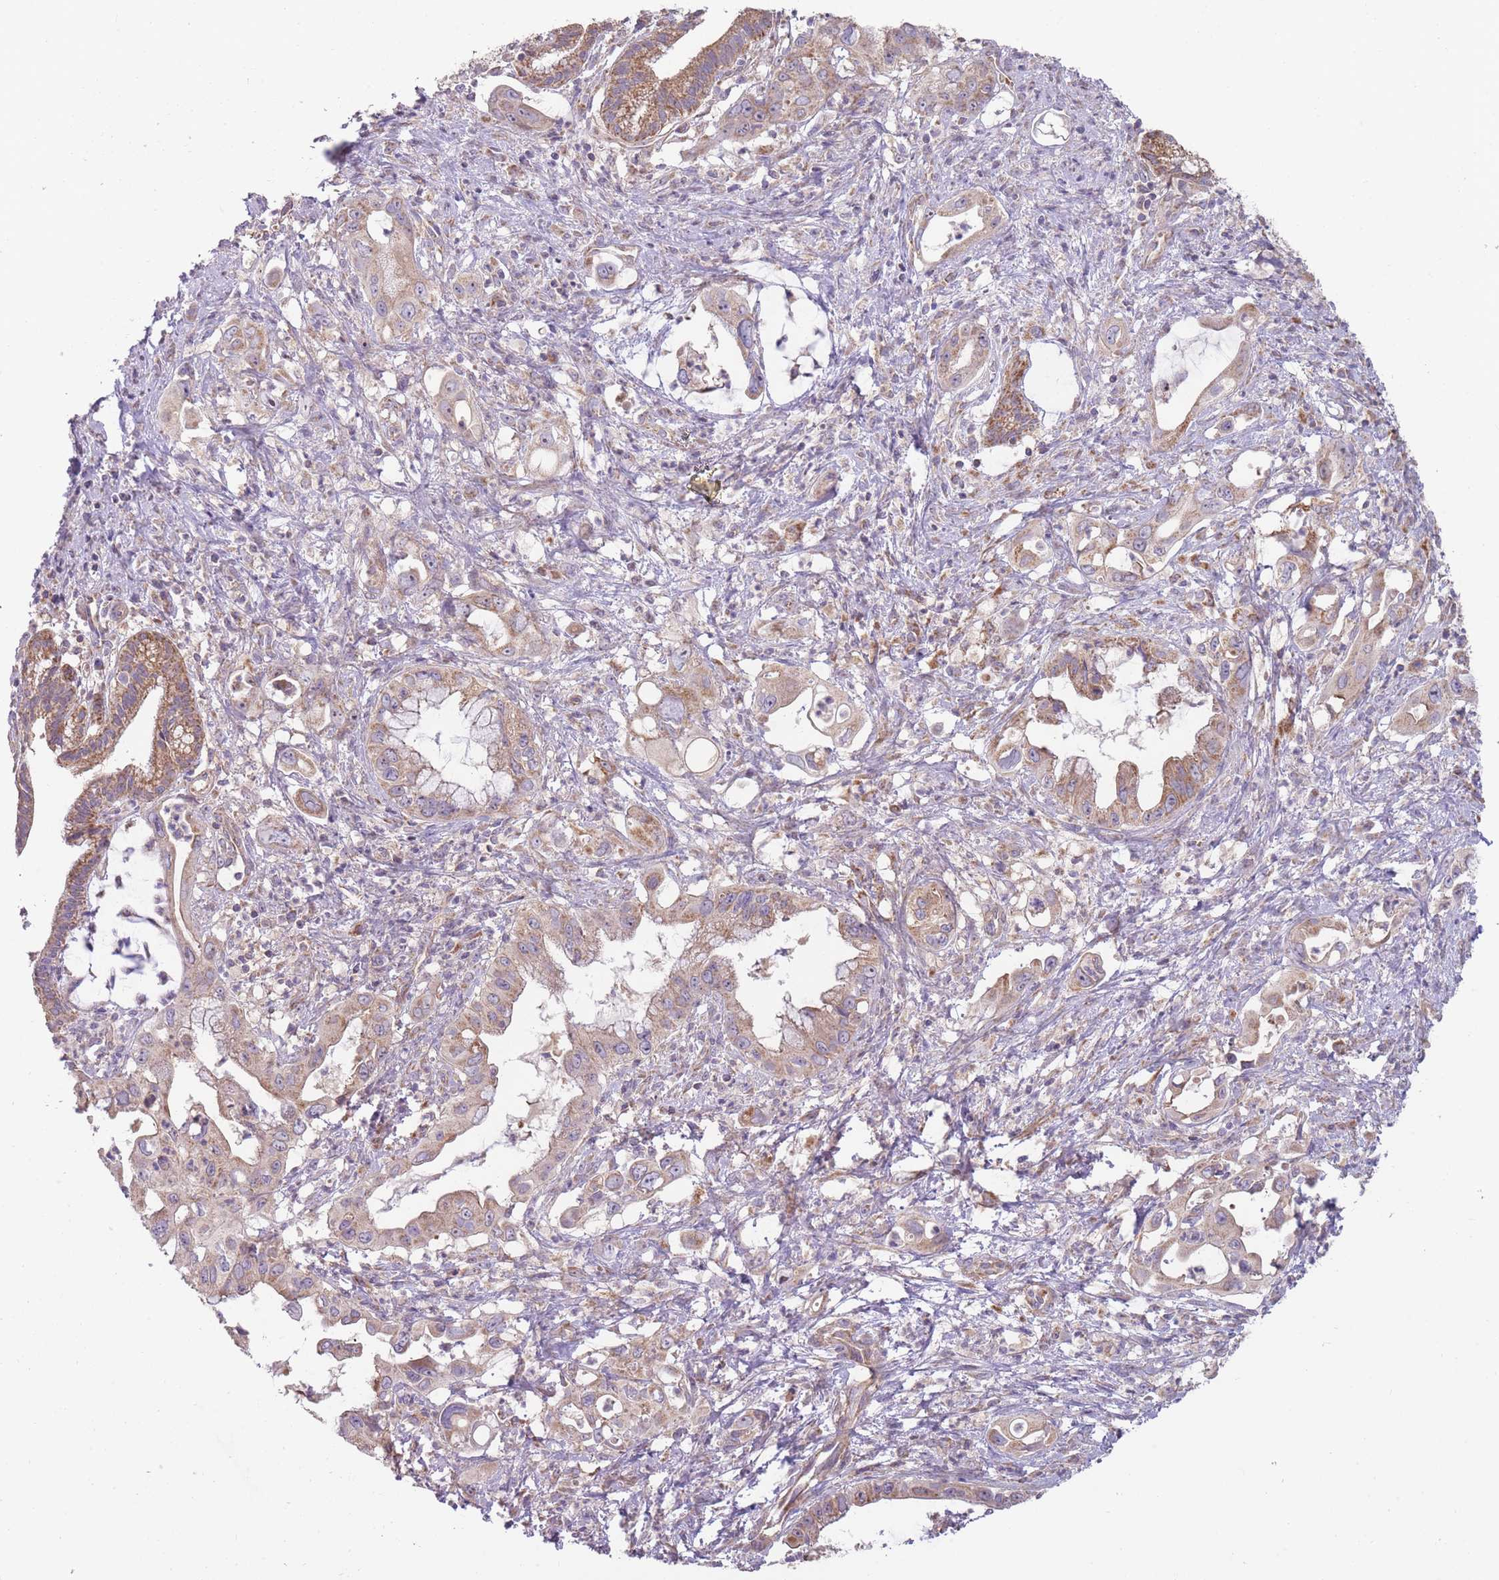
{"staining": {"intensity": "moderate", "quantity": ">75%", "location": "cytoplasmic/membranous"}, "tissue": "pancreatic cancer", "cell_type": "Tumor cells", "image_type": "cancer", "snomed": [{"axis": "morphology", "description": "Adenocarcinoma, NOS"}, {"axis": "topography", "description": "Pancreas"}], "caption": "Moderate cytoplasmic/membranous protein staining is present in about >75% of tumor cells in adenocarcinoma (pancreatic). (IHC, brightfield microscopy, high magnification).", "gene": "NDUFA9", "patient": {"sex": "male", "age": 61}}